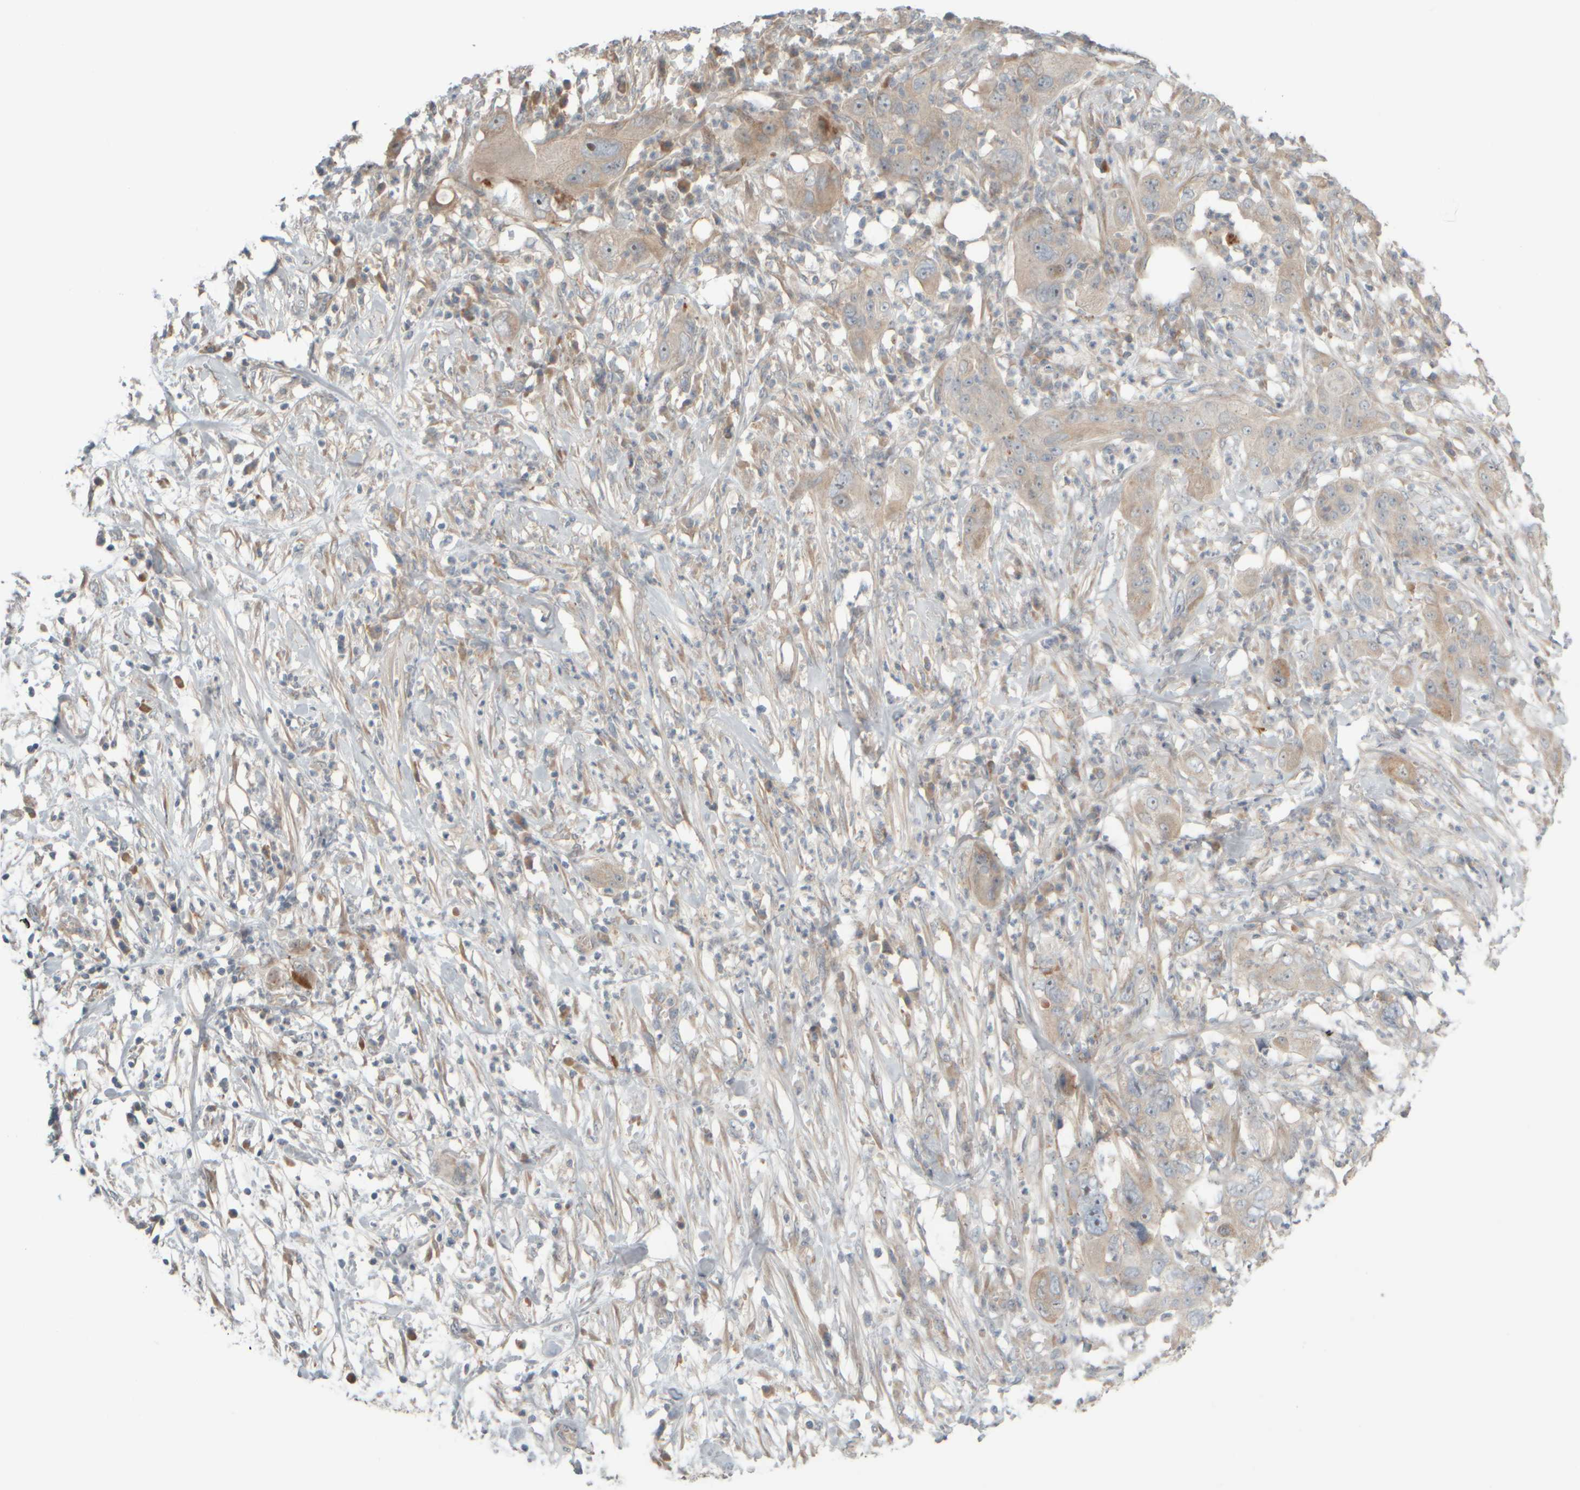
{"staining": {"intensity": "weak", "quantity": ">75%", "location": "cytoplasmic/membranous"}, "tissue": "pancreatic cancer", "cell_type": "Tumor cells", "image_type": "cancer", "snomed": [{"axis": "morphology", "description": "Adenocarcinoma, NOS"}, {"axis": "topography", "description": "Pancreas"}], "caption": "IHC micrograph of pancreatic adenocarcinoma stained for a protein (brown), which demonstrates low levels of weak cytoplasmic/membranous positivity in about >75% of tumor cells.", "gene": "HGS", "patient": {"sex": "female", "age": 78}}